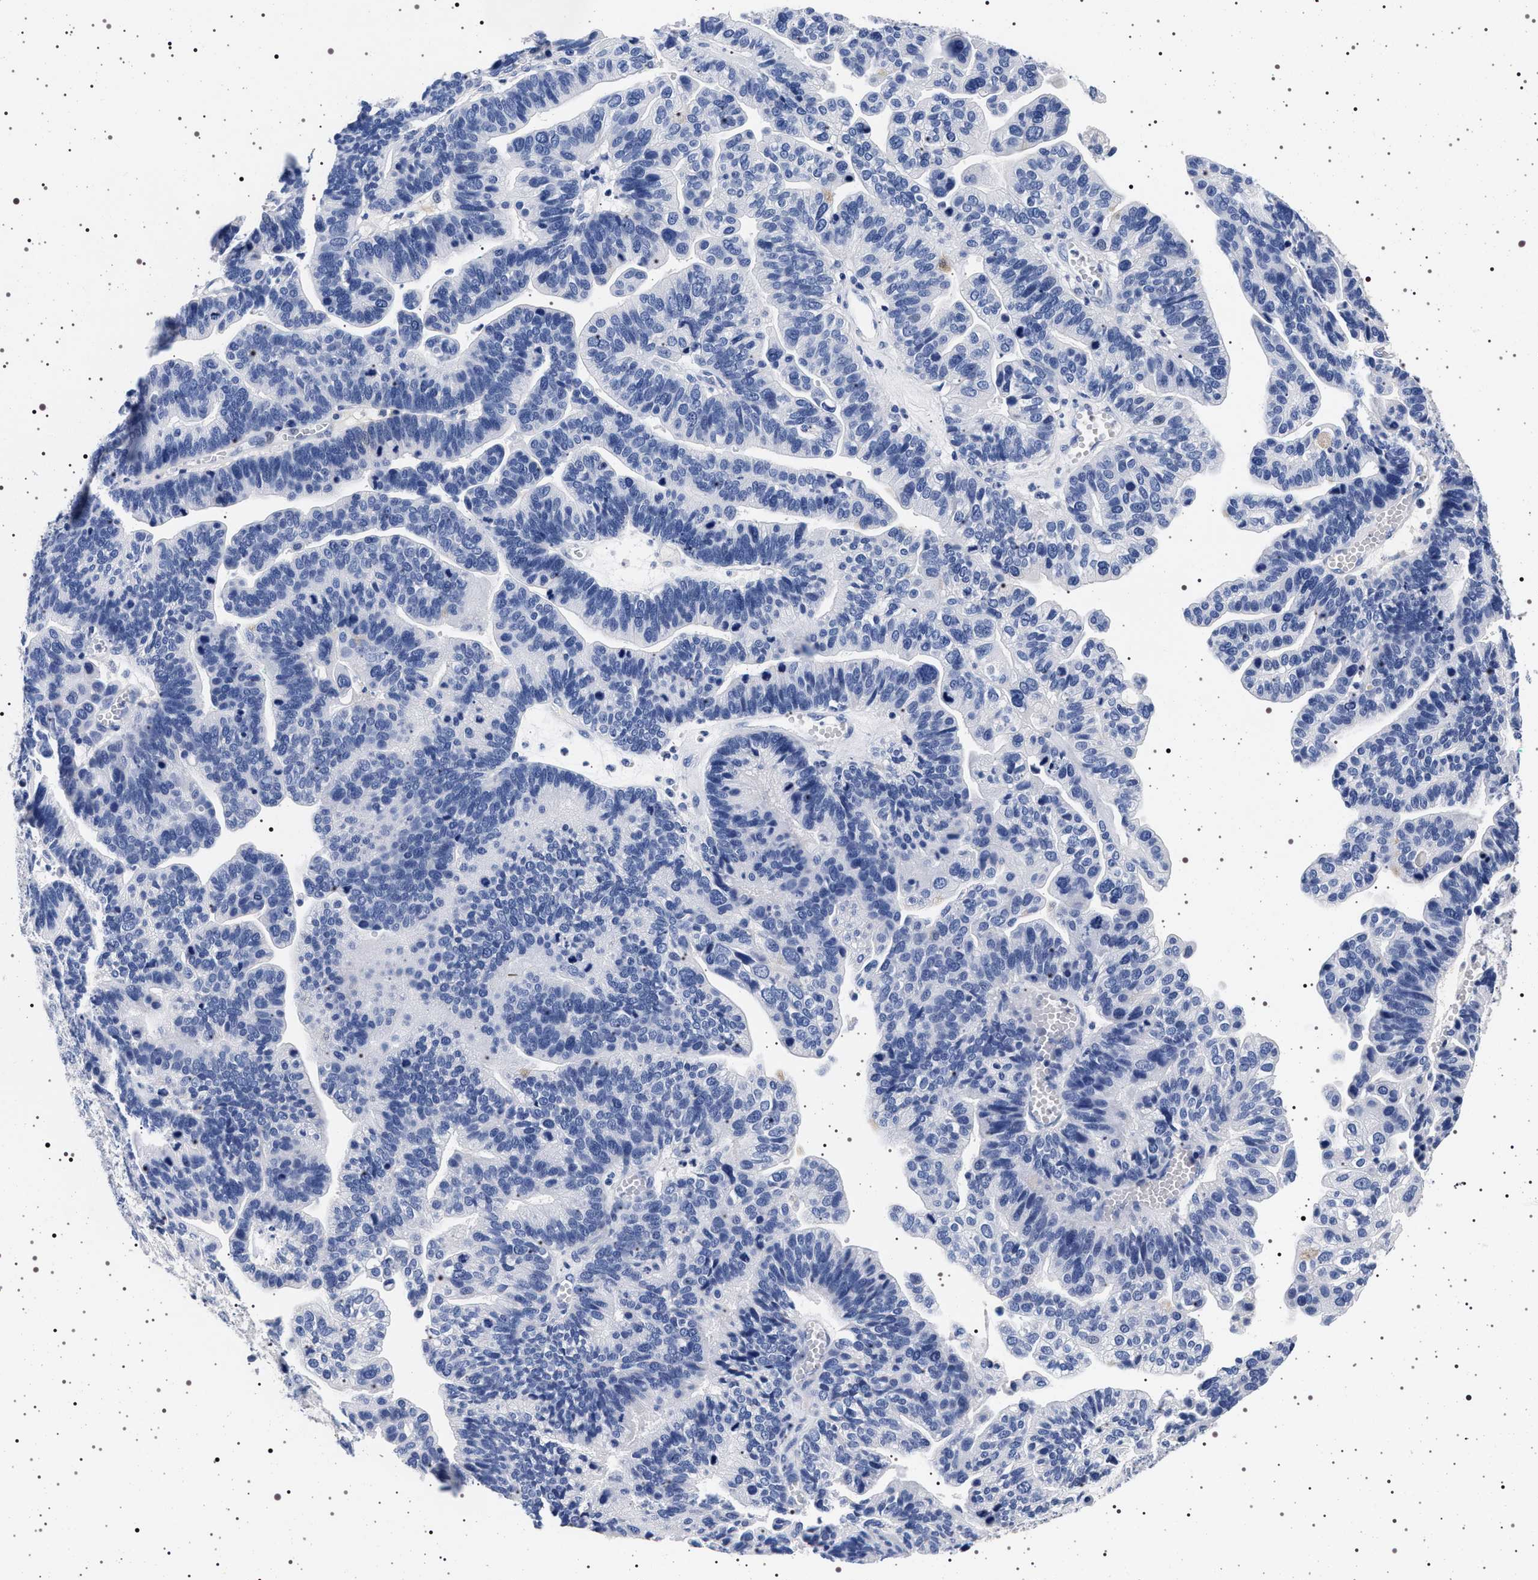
{"staining": {"intensity": "negative", "quantity": "none", "location": "none"}, "tissue": "ovarian cancer", "cell_type": "Tumor cells", "image_type": "cancer", "snomed": [{"axis": "morphology", "description": "Cystadenocarcinoma, serous, NOS"}, {"axis": "topography", "description": "Ovary"}], "caption": "This photomicrograph is of ovarian cancer (serous cystadenocarcinoma) stained with immunohistochemistry to label a protein in brown with the nuclei are counter-stained blue. There is no staining in tumor cells.", "gene": "MAPK10", "patient": {"sex": "female", "age": 56}}